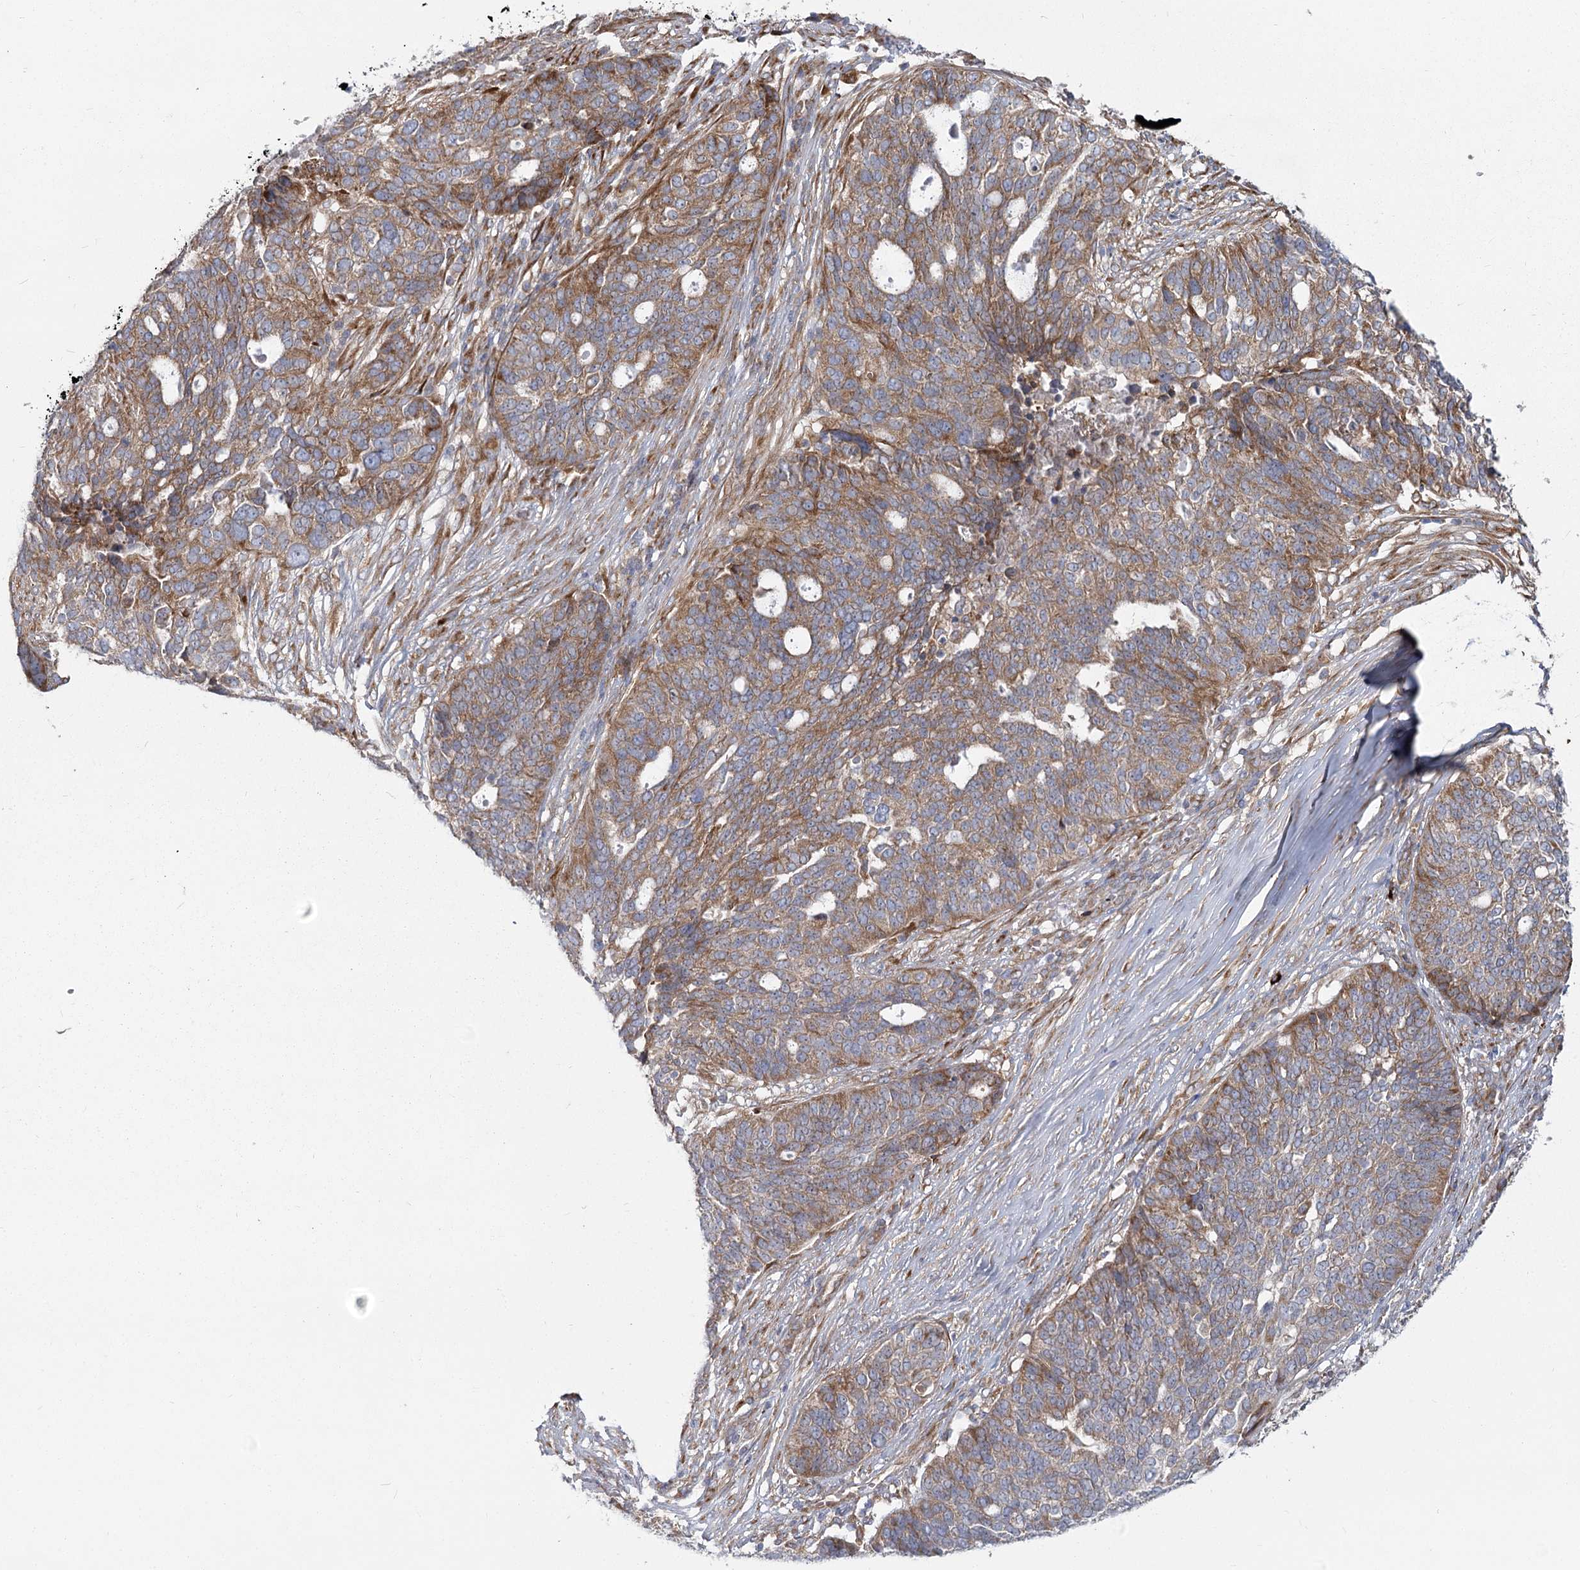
{"staining": {"intensity": "moderate", "quantity": ">75%", "location": "cytoplasmic/membranous"}, "tissue": "ovarian cancer", "cell_type": "Tumor cells", "image_type": "cancer", "snomed": [{"axis": "morphology", "description": "Cystadenocarcinoma, serous, NOS"}, {"axis": "topography", "description": "Ovary"}], "caption": "This photomicrograph reveals ovarian cancer (serous cystadenocarcinoma) stained with immunohistochemistry to label a protein in brown. The cytoplasmic/membranous of tumor cells show moderate positivity for the protein. Nuclei are counter-stained blue.", "gene": "HARS2", "patient": {"sex": "female", "age": 59}}